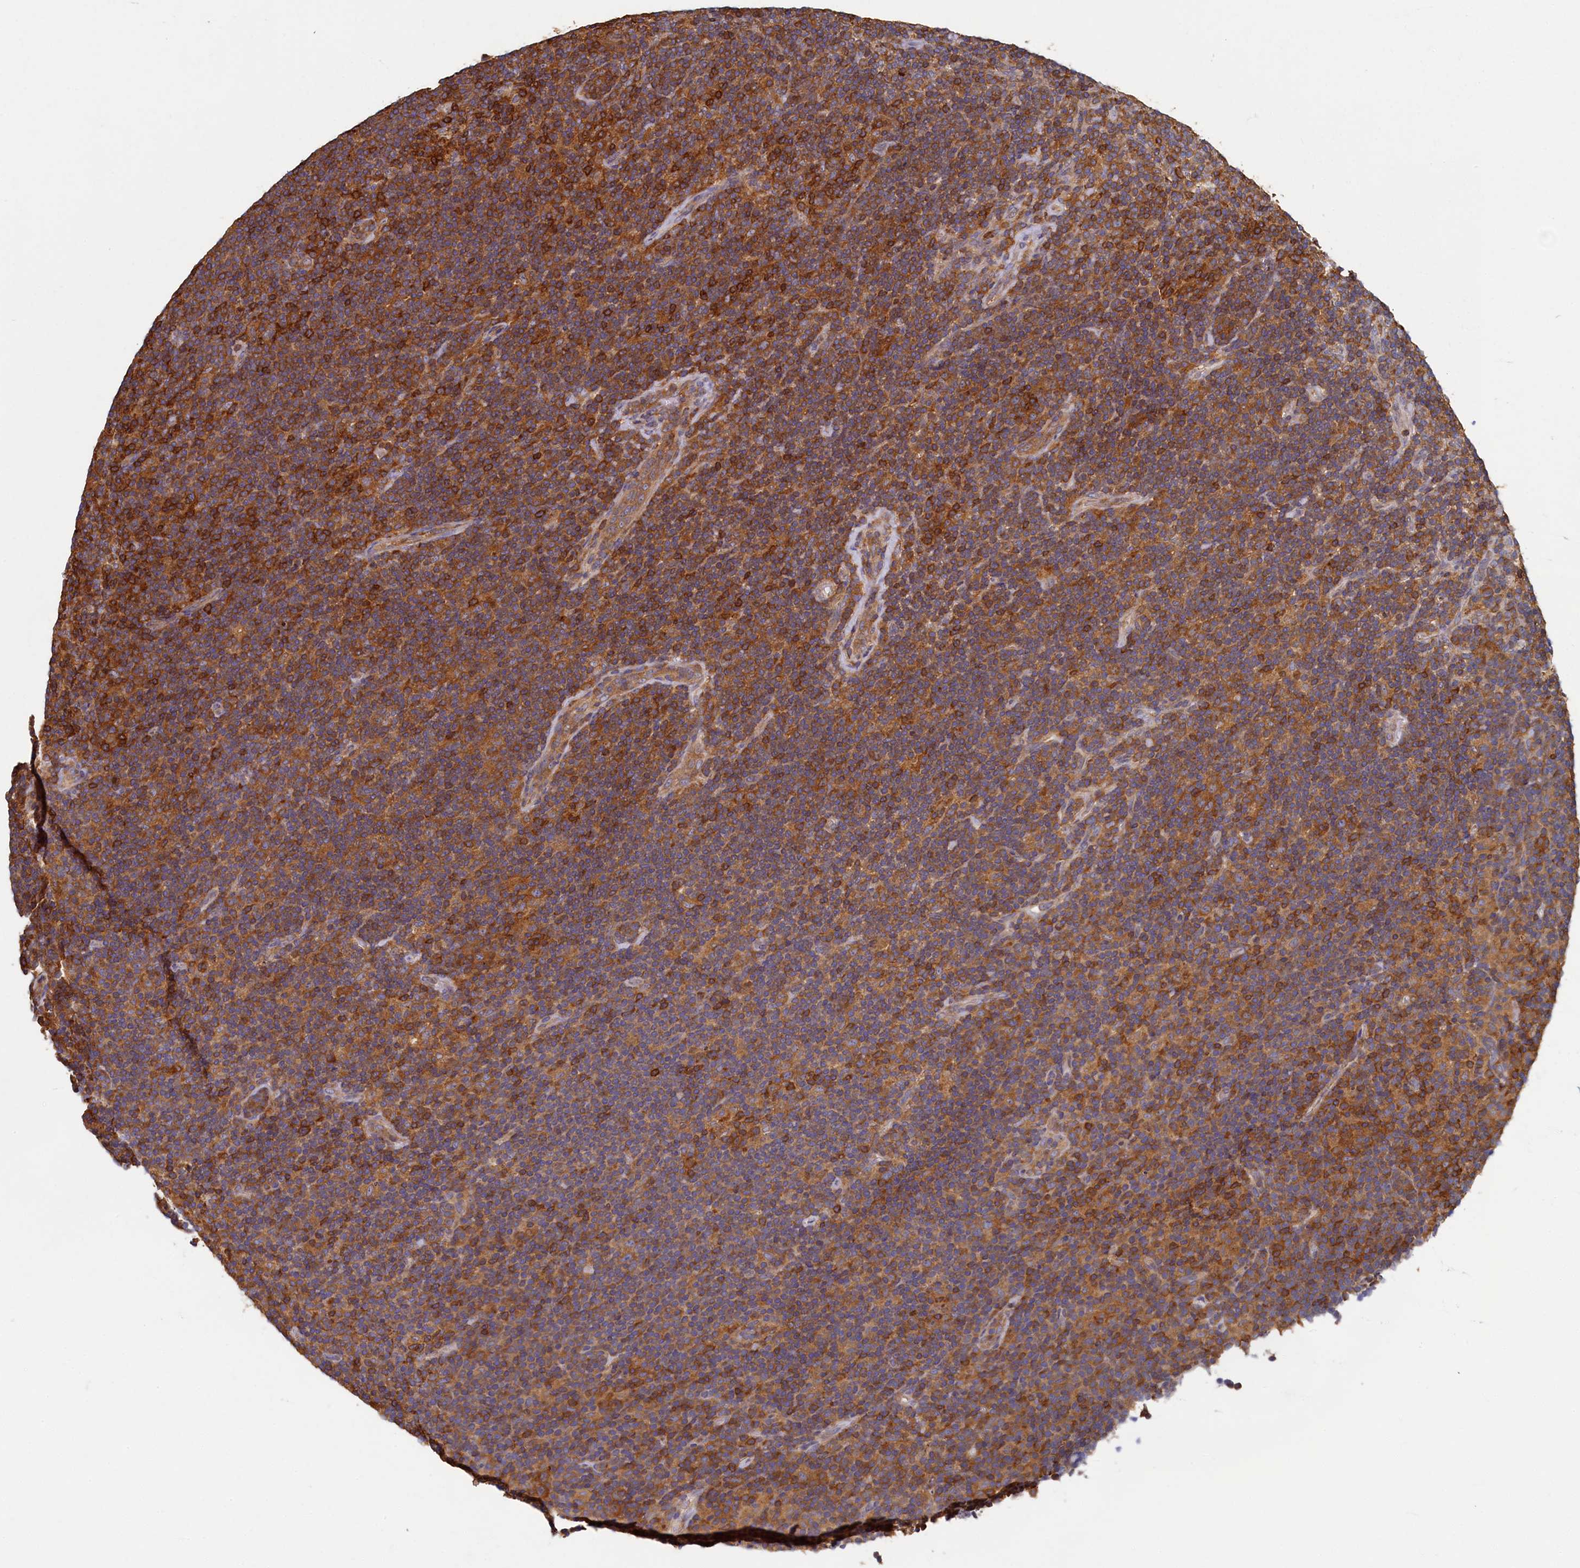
{"staining": {"intensity": "moderate", "quantity": ">75%", "location": "cytoplasmic/membranous"}, "tissue": "lymphoma", "cell_type": "Tumor cells", "image_type": "cancer", "snomed": [{"axis": "morphology", "description": "Hodgkin's disease, NOS"}, {"axis": "topography", "description": "Lymph node"}], "caption": "IHC micrograph of neoplastic tissue: Hodgkin's disease stained using IHC displays medium levels of moderate protein expression localized specifically in the cytoplasmic/membranous of tumor cells, appearing as a cytoplasmic/membranous brown color.", "gene": "TIMM8B", "patient": {"sex": "female", "age": 57}}